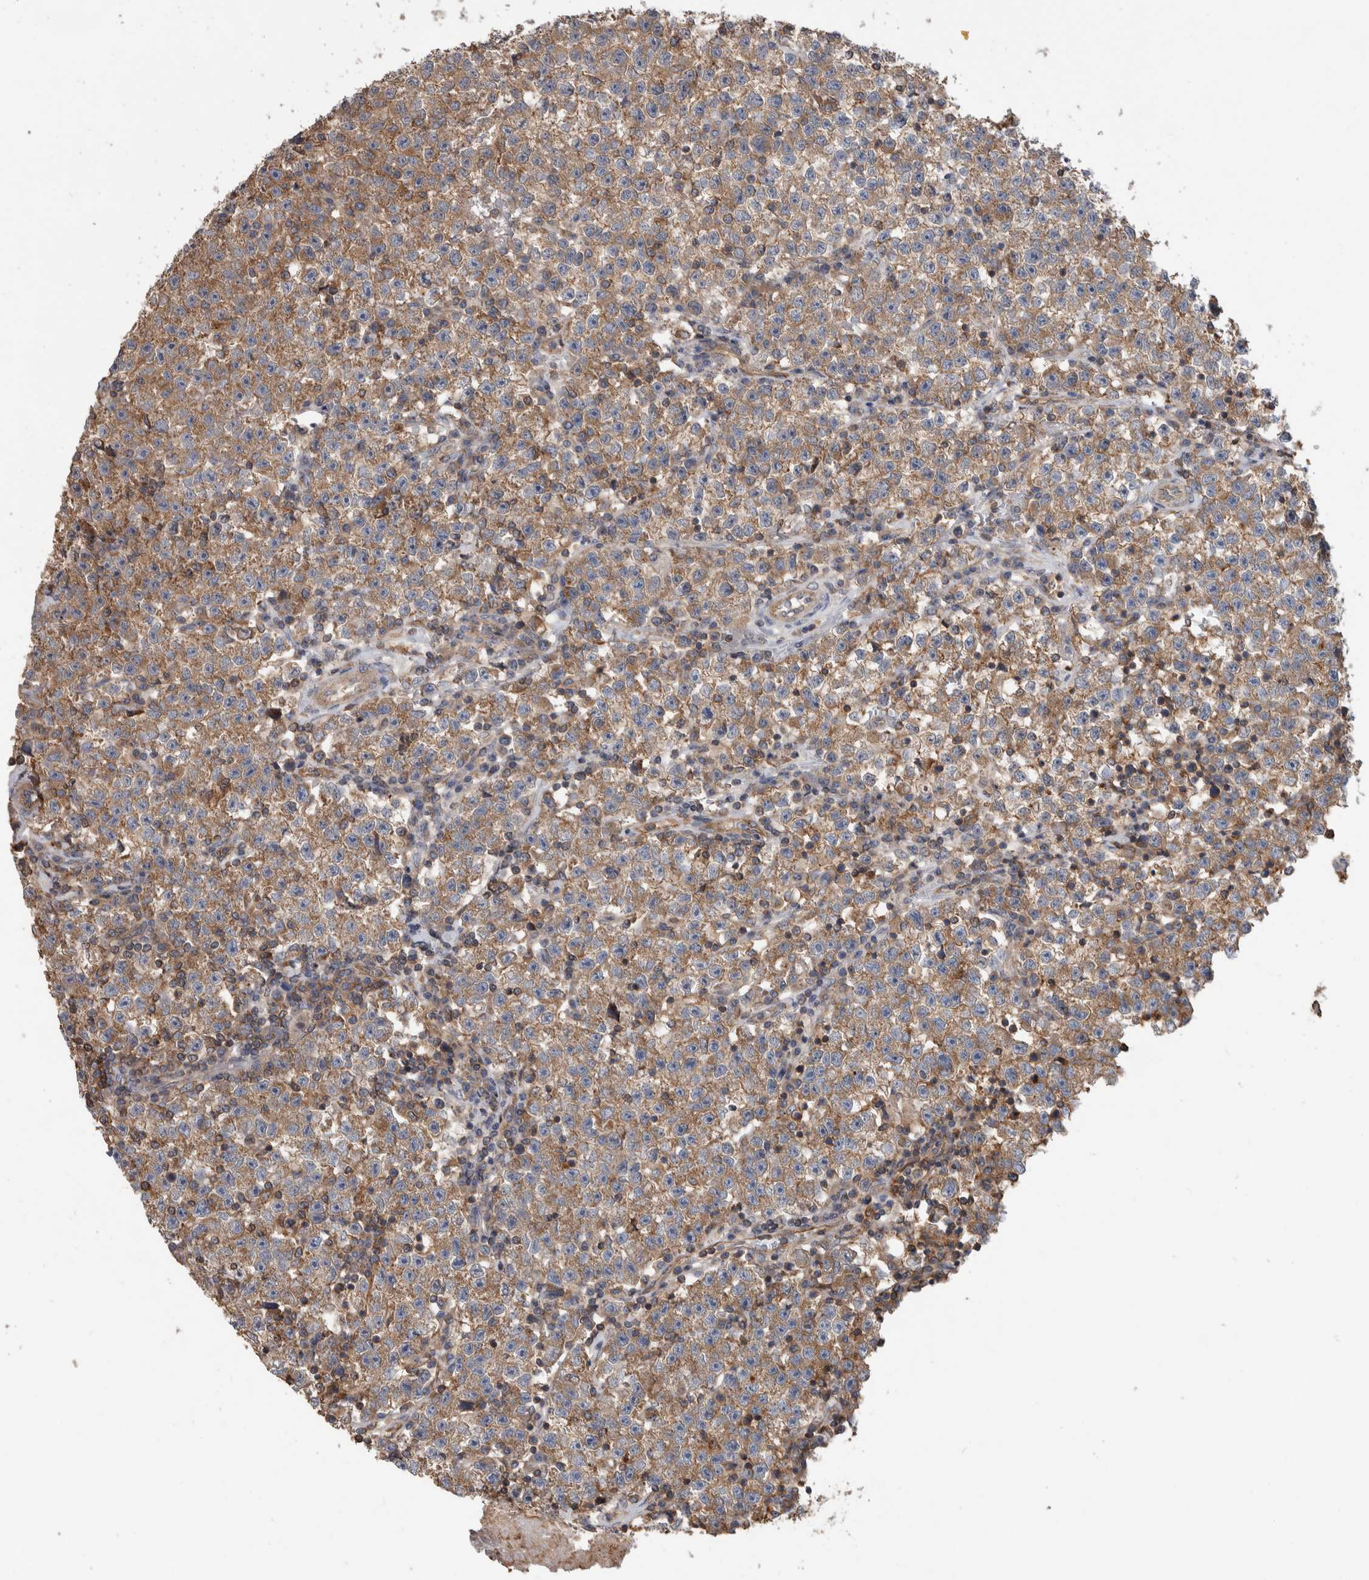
{"staining": {"intensity": "weak", "quantity": ">75%", "location": "cytoplasmic/membranous"}, "tissue": "testis cancer", "cell_type": "Tumor cells", "image_type": "cancer", "snomed": [{"axis": "morphology", "description": "Seminoma, NOS"}, {"axis": "topography", "description": "Testis"}], "caption": "IHC (DAB (3,3'-diaminobenzidine)) staining of human testis cancer (seminoma) reveals weak cytoplasmic/membranous protein expression in about >75% of tumor cells.", "gene": "SDCBP", "patient": {"sex": "male", "age": 22}}